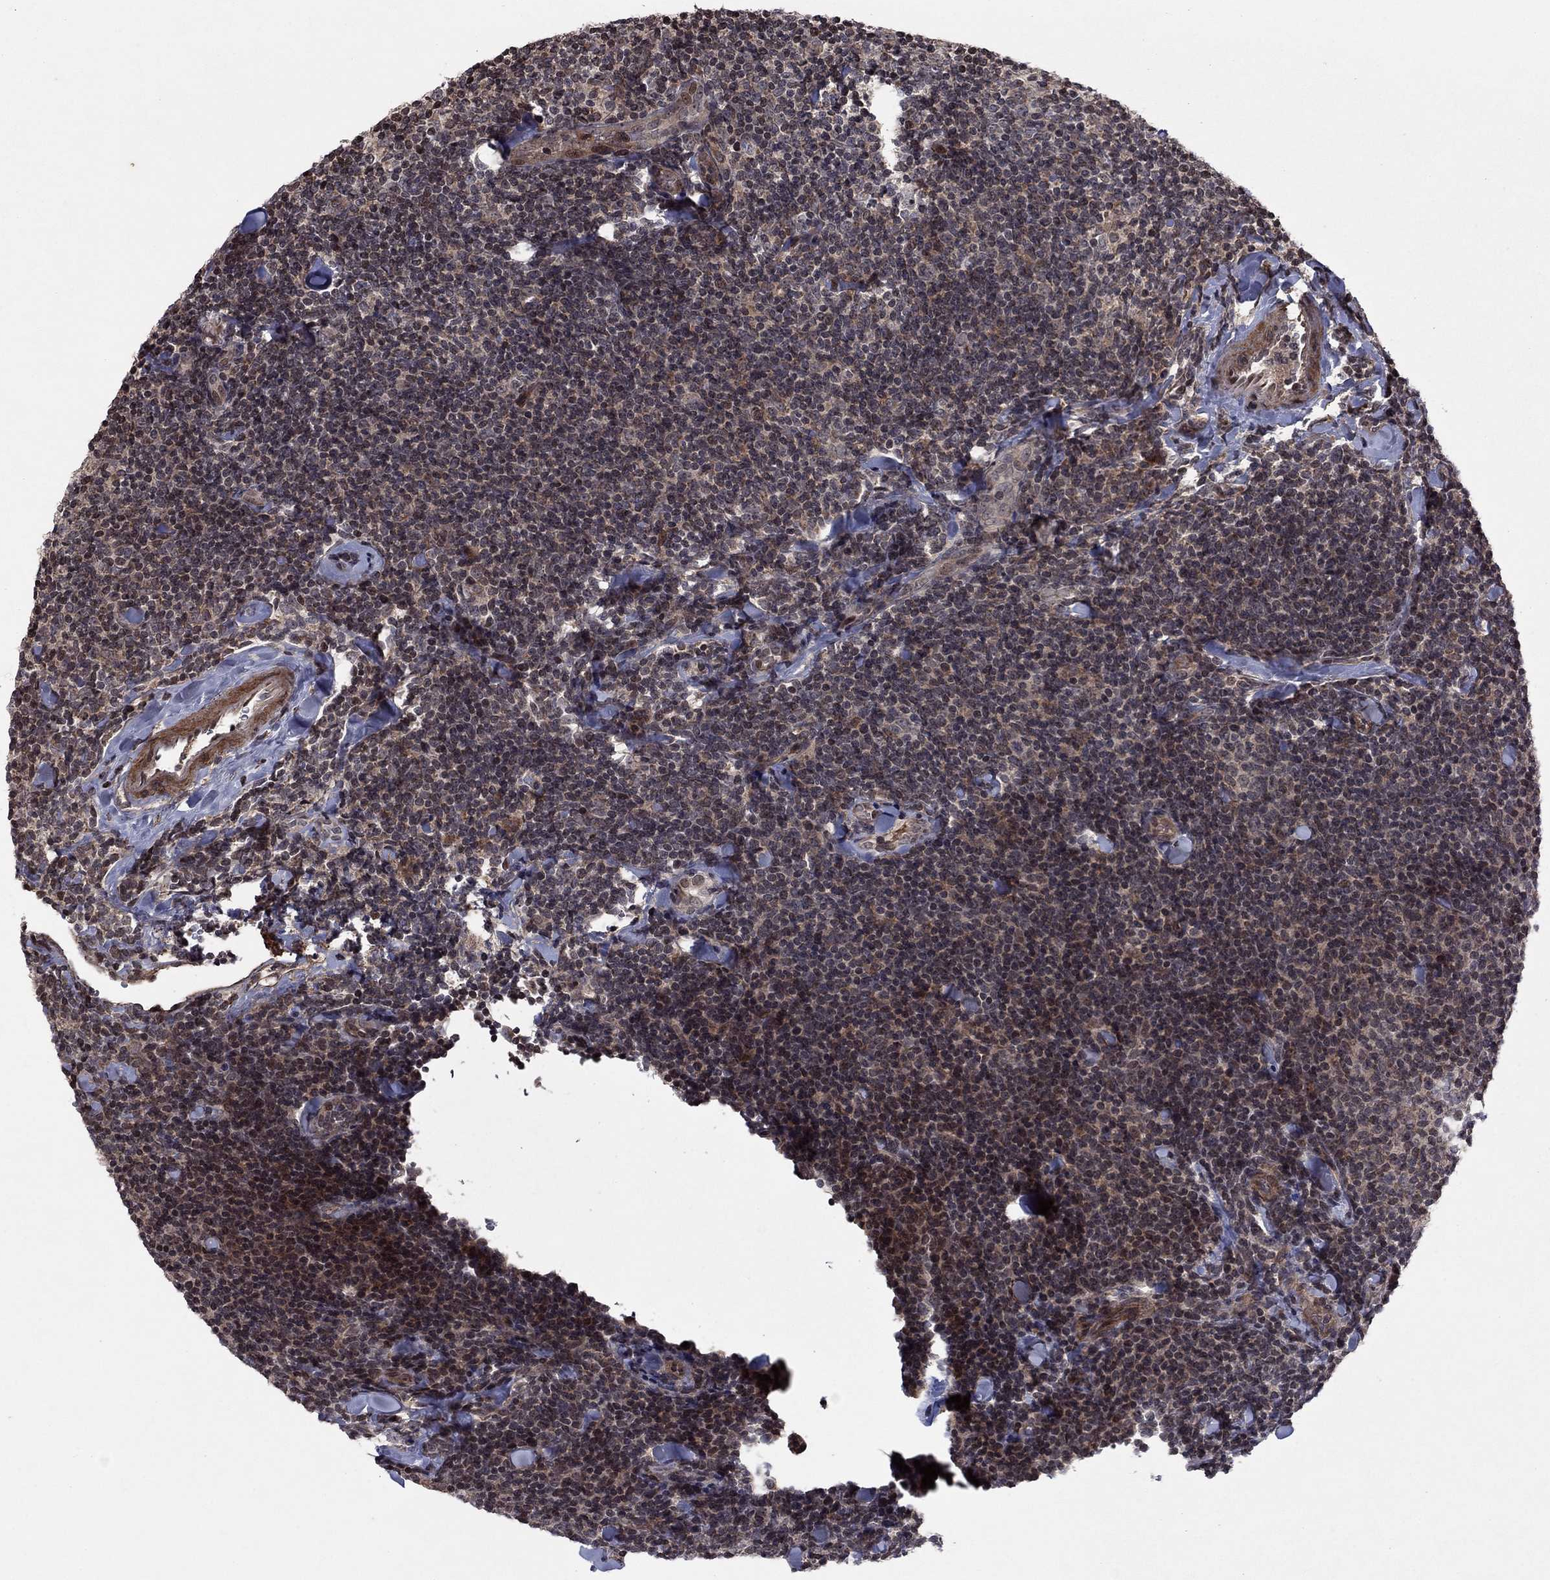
{"staining": {"intensity": "weak", "quantity": ">75%", "location": "cytoplasmic/membranous"}, "tissue": "lymphoma", "cell_type": "Tumor cells", "image_type": "cancer", "snomed": [{"axis": "morphology", "description": "Malignant lymphoma, non-Hodgkin's type, Low grade"}, {"axis": "topography", "description": "Lymph node"}], "caption": "Lymphoma stained with a brown dye exhibits weak cytoplasmic/membranous positive positivity in about >75% of tumor cells.", "gene": "SORBS1", "patient": {"sex": "female", "age": 56}}